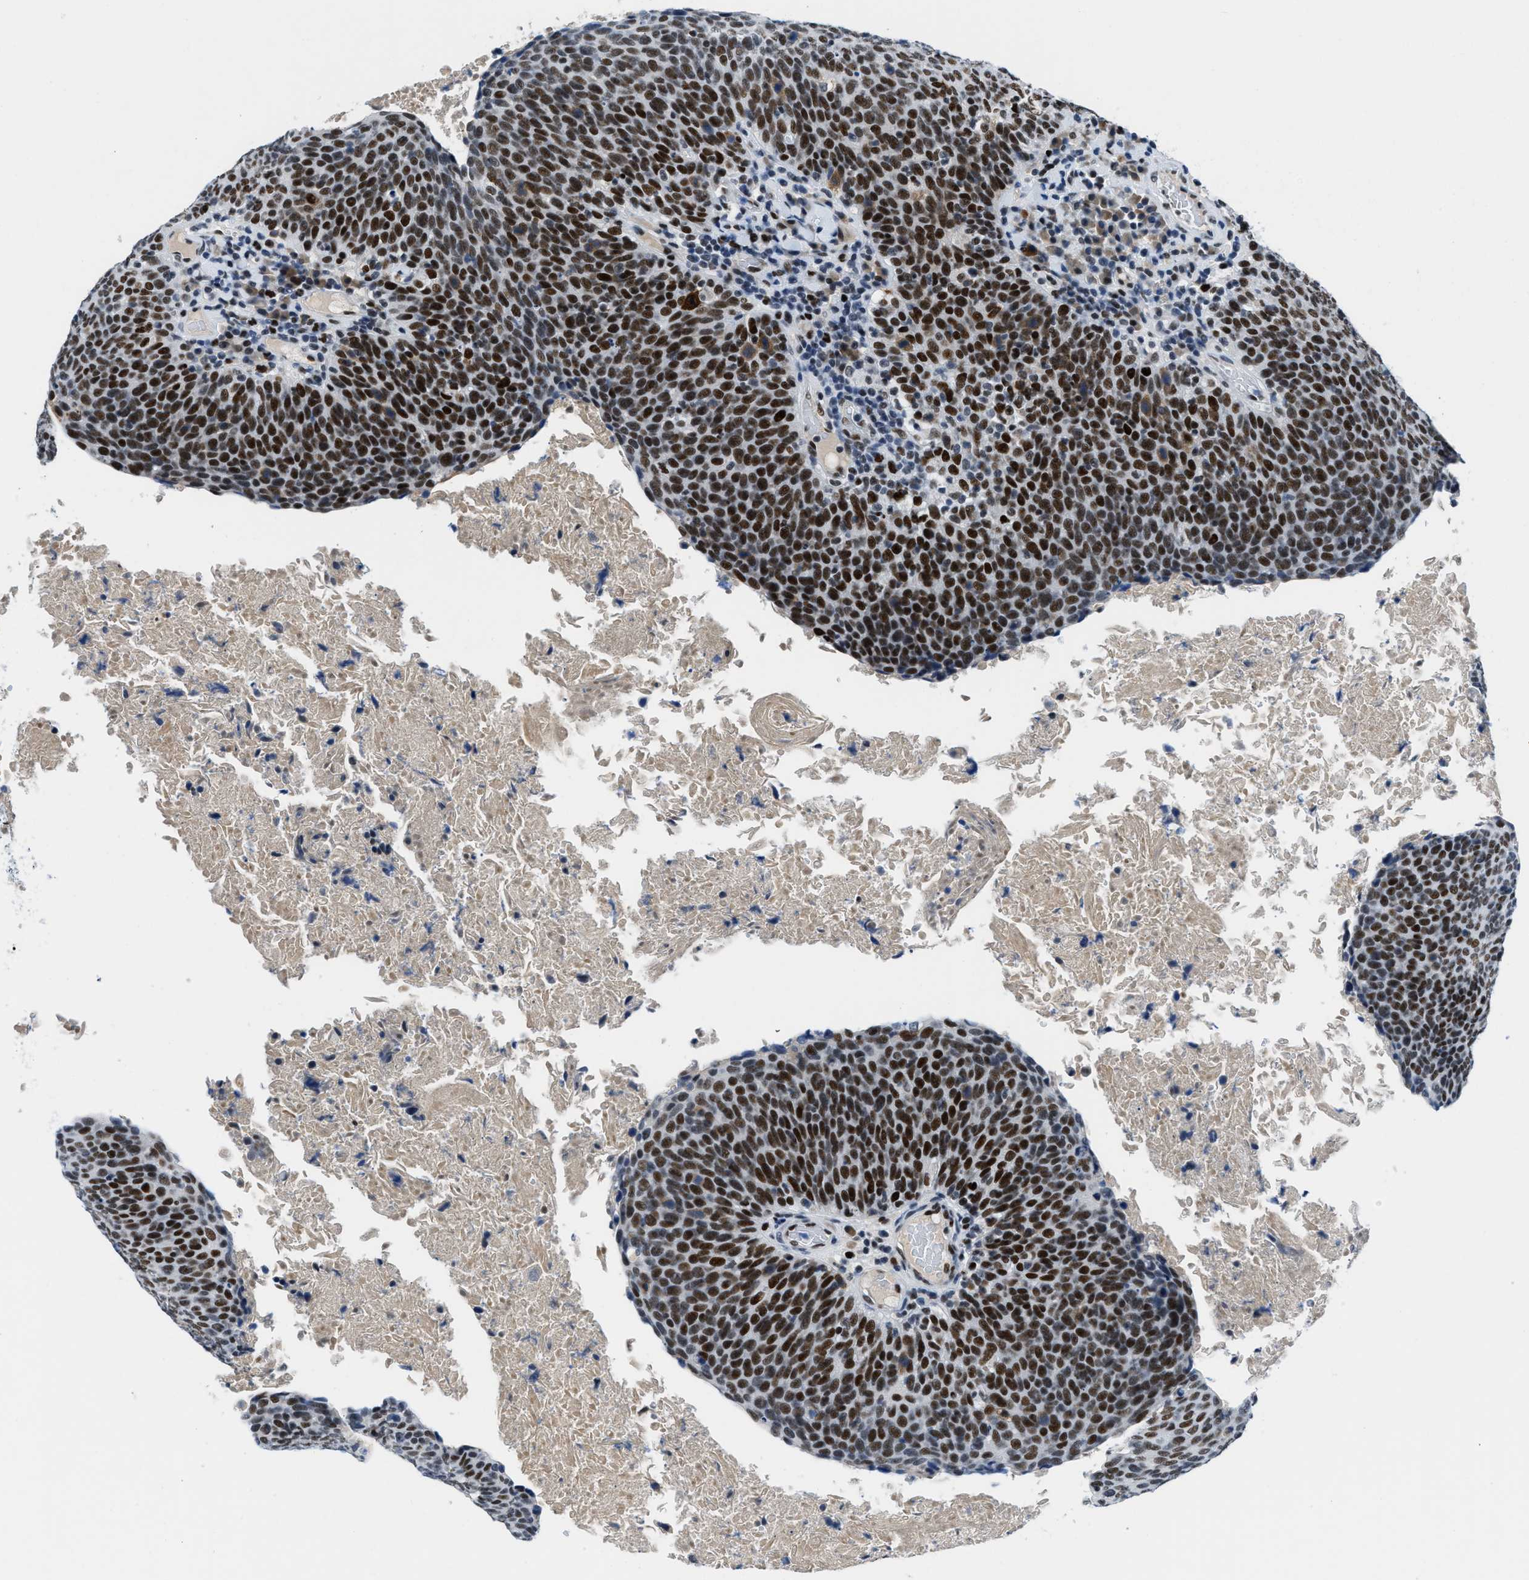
{"staining": {"intensity": "strong", "quantity": ">75%", "location": "nuclear"}, "tissue": "head and neck cancer", "cell_type": "Tumor cells", "image_type": "cancer", "snomed": [{"axis": "morphology", "description": "Squamous cell carcinoma, NOS"}, {"axis": "morphology", "description": "Squamous cell carcinoma, metastatic, NOS"}, {"axis": "topography", "description": "Lymph node"}, {"axis": "topography", "description": "Head-Neck"}], "caption": "Human head and neck cancer (squamous cell carcinoma) stained with a brown dye demonstrates strong nuclear positive positivity in approximately >75% of tumor cells.", "gene": "SMARCAD1", "patient": {"sex": "male", "age": 62}}